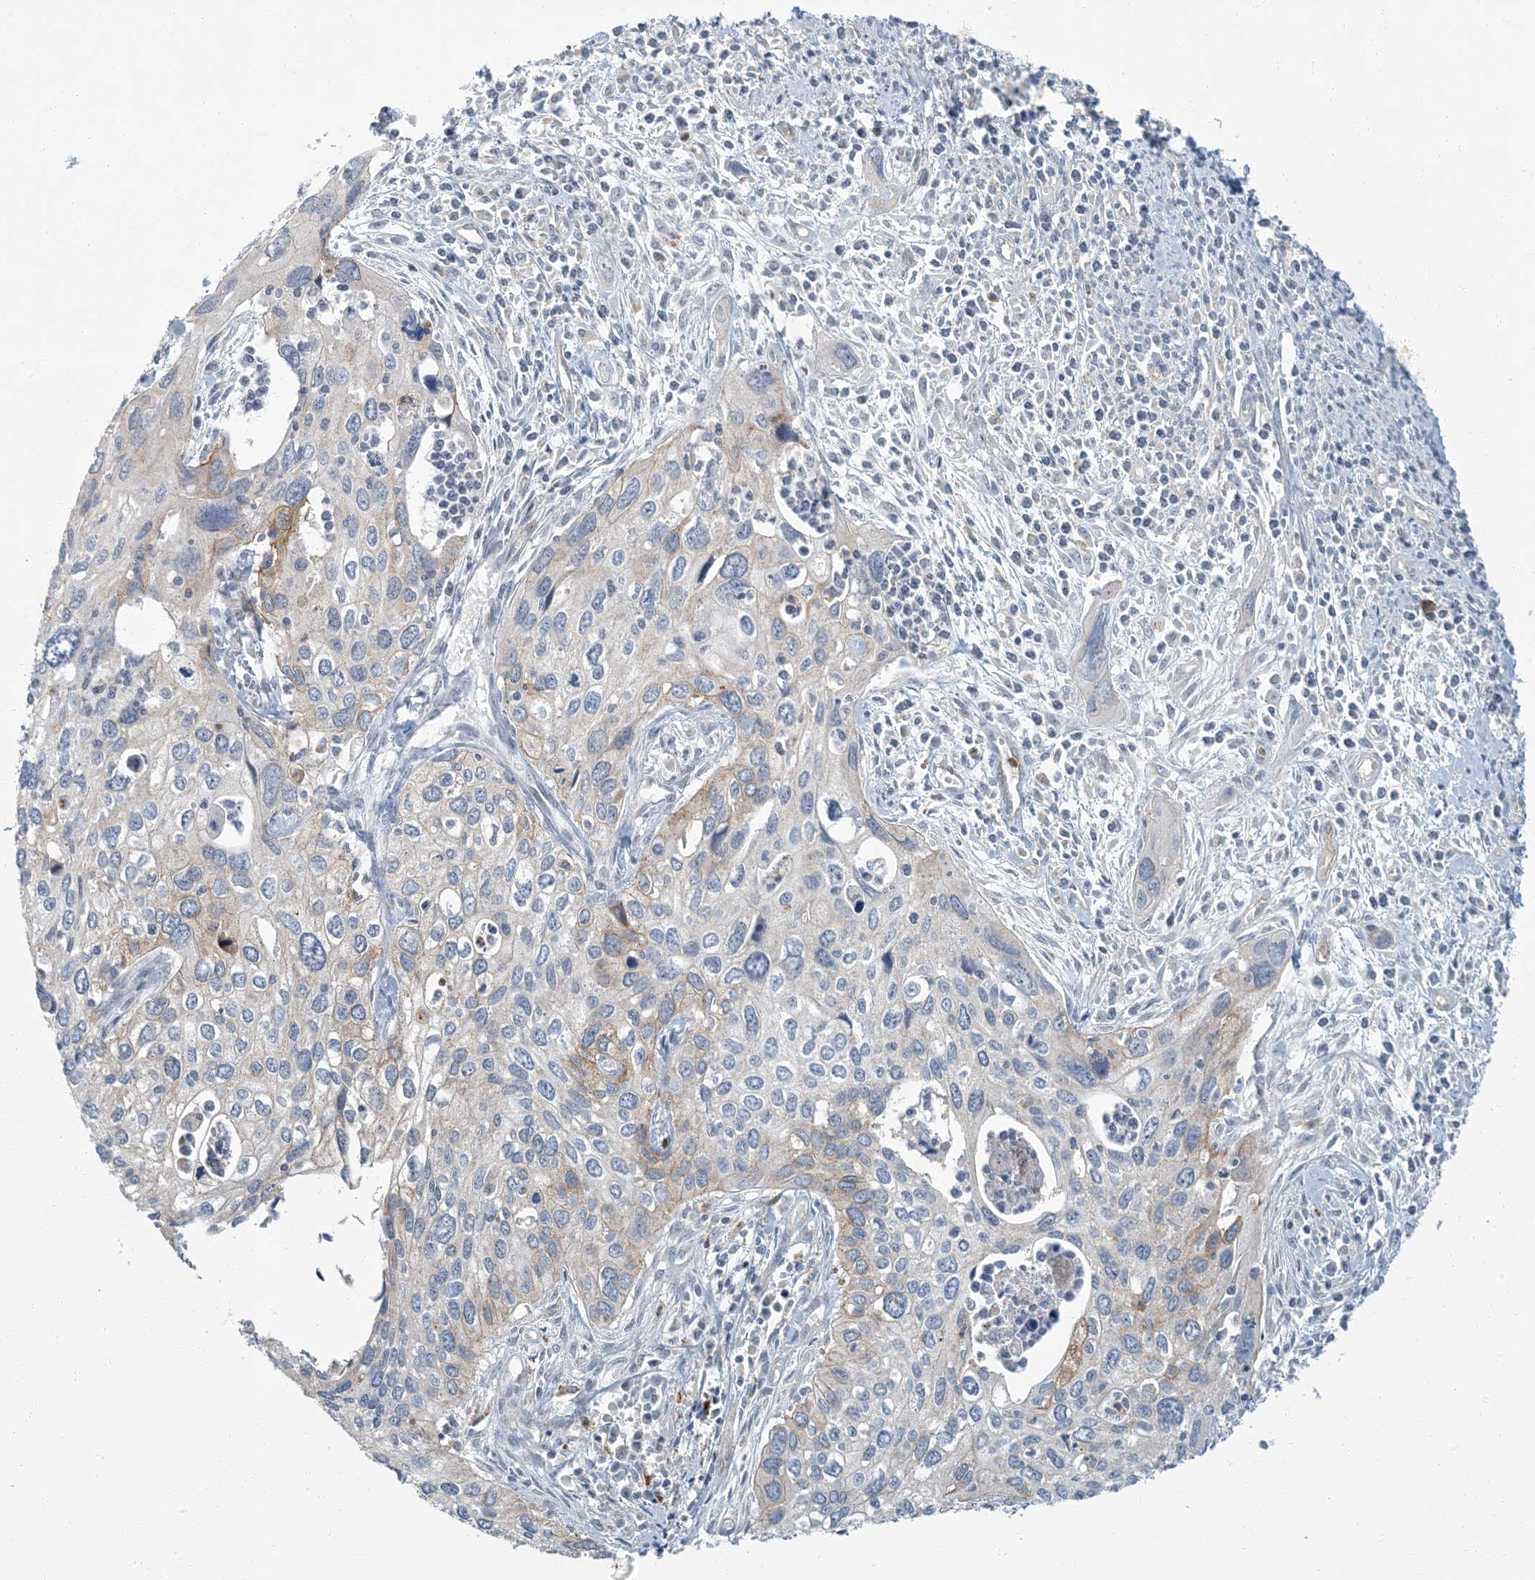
{"staining": {"intensity": "weak", "quantity": "<25%", "location": "cytoplasmic/membranous"}, "tissue": "cervical cancer", "cell_type": "Tumor cells", "image_type": "cancer", "snomed": [{"axis": "morphology", "description": "Squamous cell carcinoma, NOS"}, {"axis": "topography", "description": "Cervix"}], "caption": "A micrograph of human squamous cell carcinoma (cervical) is negative for staining in tumor cells.", "gene": "EPHA4", "patient": {"sex": "female", "age": 55}}